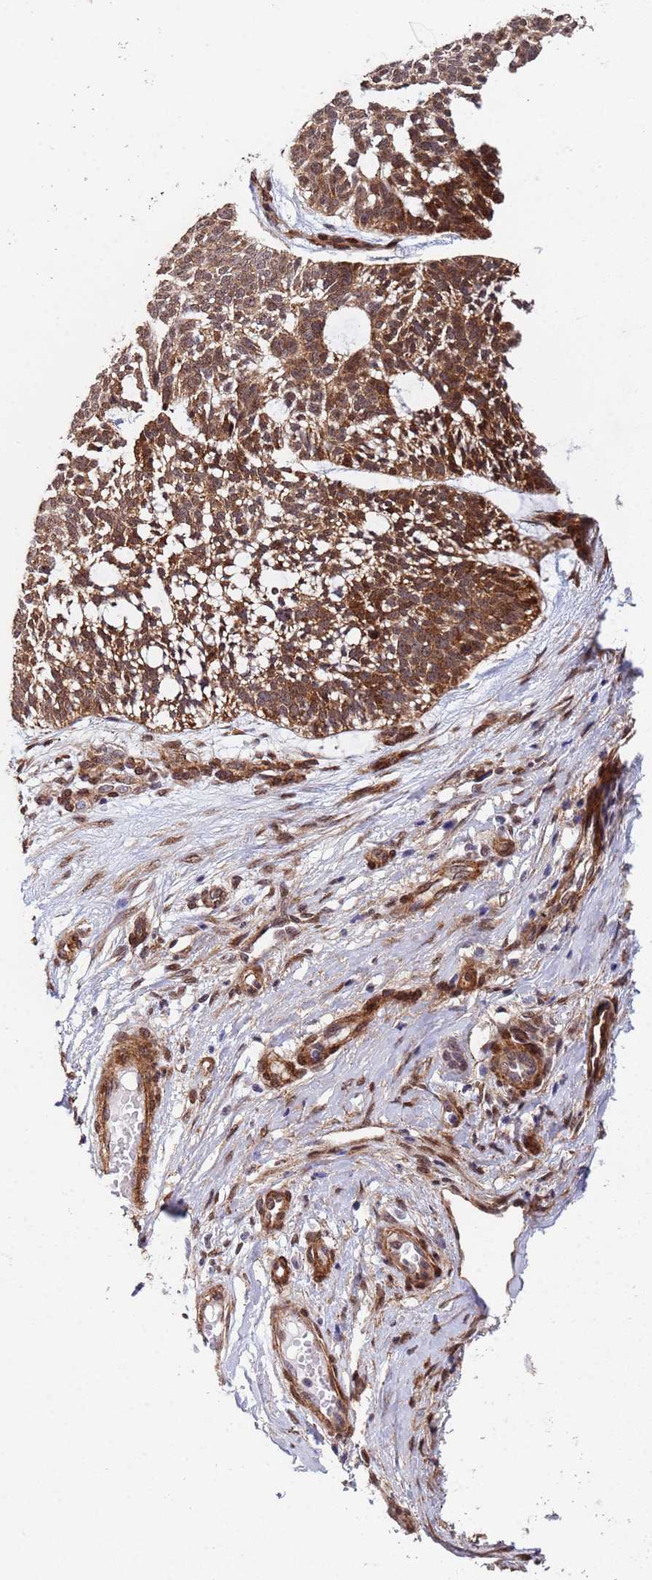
{"staining": {"intensity": "moderate", "quantity": ">75%", "location": "cytoplasmic/membranous,nuclear"}, "tissue": "skin cancer", "cell_type": "Tumor cells", "image_type": "cancer", "snomed": [{"axis": "morphology", "description": "Basal cell carcinoma"}, {"axis": "topography", "description": "Skin"}], "caption": "High-magnification brightfield microscopy of skin cancer (basal cell carcinoma) stained with DAB (brown) and counterstained with hematoxylin (blue). tumor cells exhibit moderate cytoplasmic/membranous and nuclear expression is appreciated in about>75% of cells.", "gene": "TRIP6", "patient": {"sex": "male", "age": 88}}